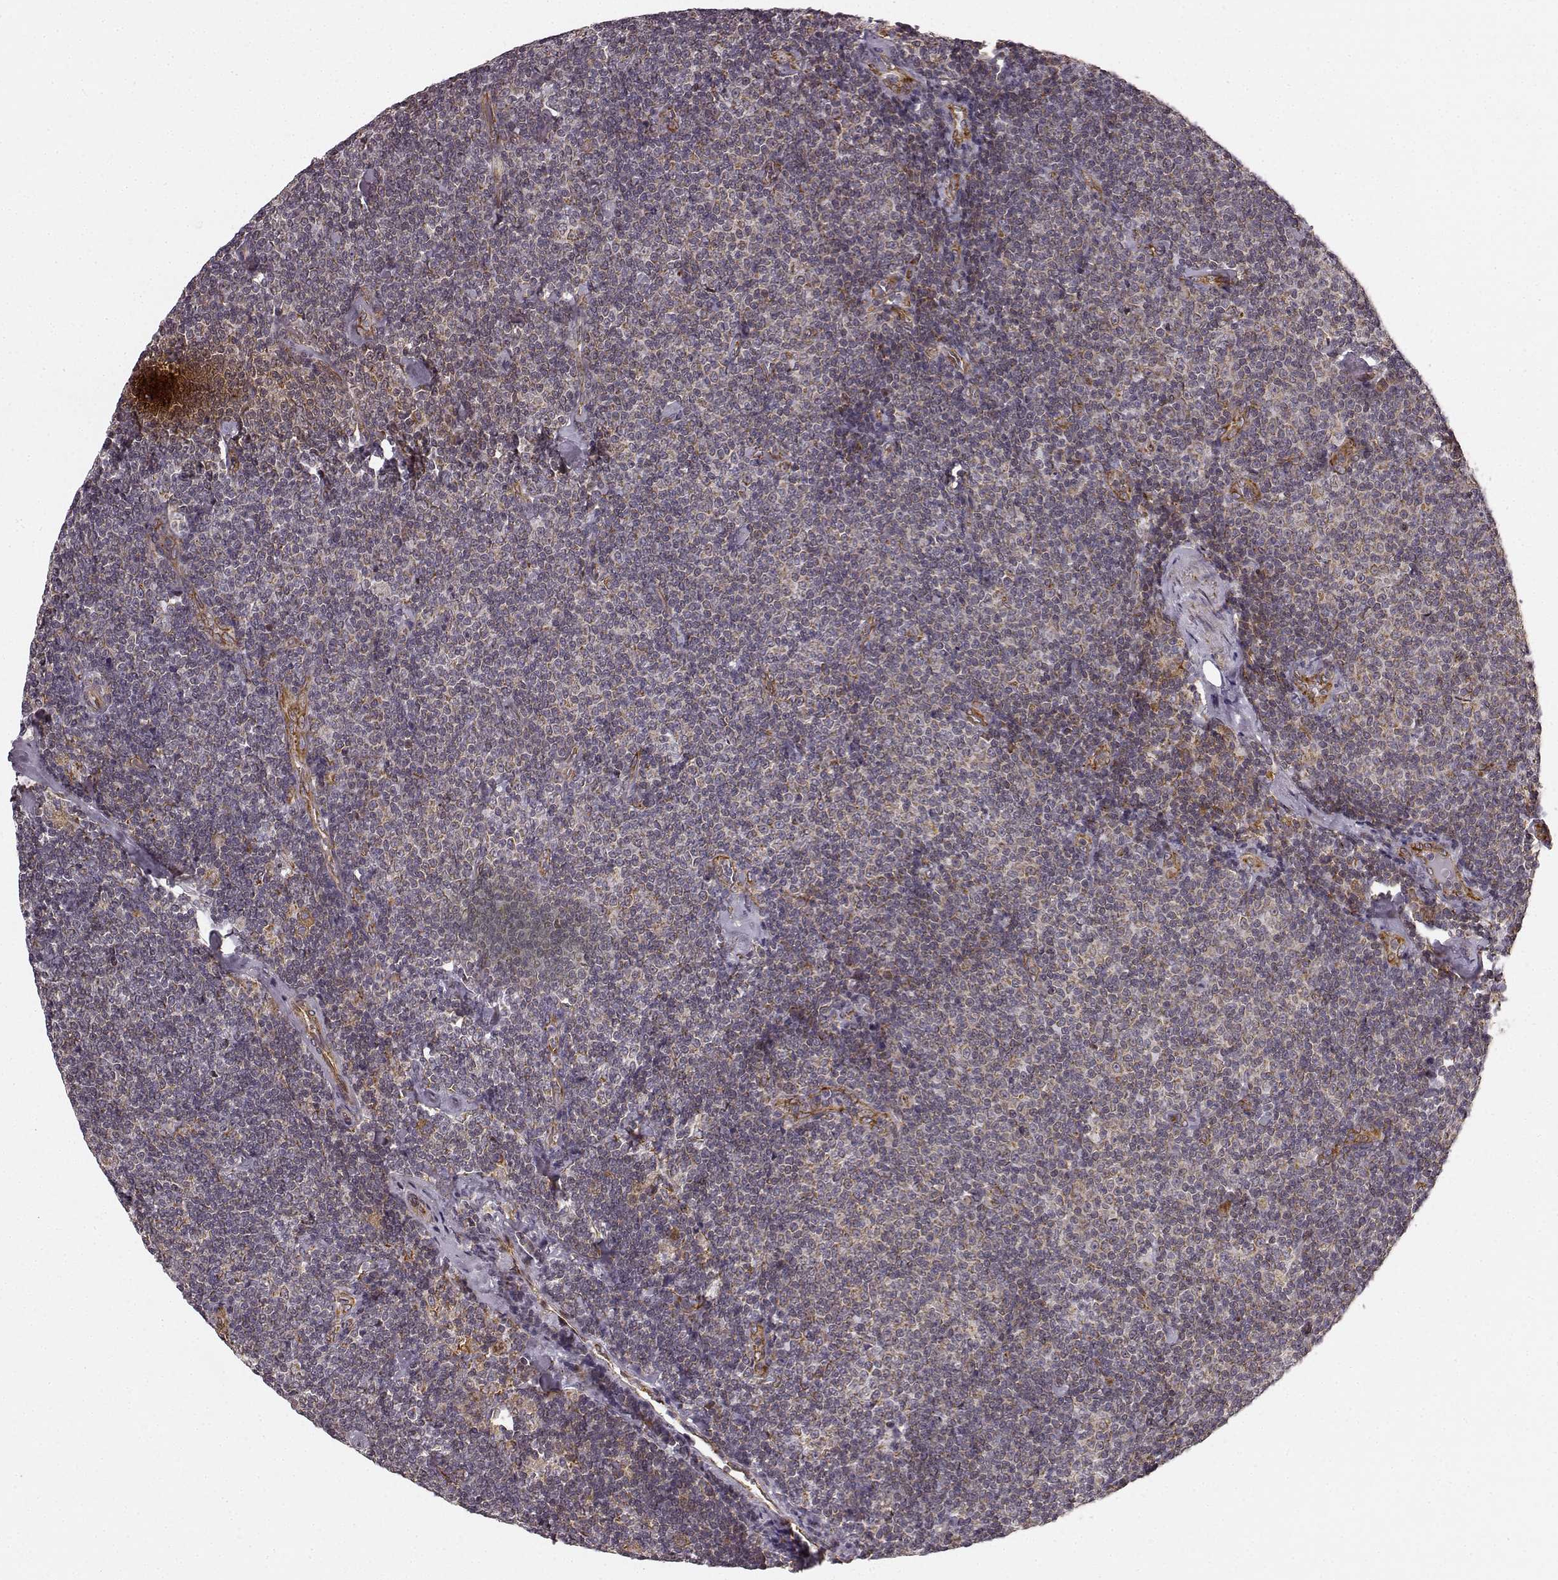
{"staining": {"intensity": "weak", "quantity": ">75%", "location": "cytoplasmic/membranous"}, "tissue": "lymphoma", "cell_type": "Tumor cells", "image_type": "cancer", "snomed": [{"axis": "morphology", "description": "Malignant lymphoma, non-Hodgkin's type, Low grade"}, {"axis": "topography", "description": "Lymph node"}], "caption": "Lymphoma was stained to show a protein in brown. There is low levels of weak cytoplasmic/membranous positivity in approximately >75% of tumor cells. The protein of interest is shown in brown color, while the nuclei are stained blue.", "gene": "TMEM14A", "patient": {"sex": "male", "age": 81}}